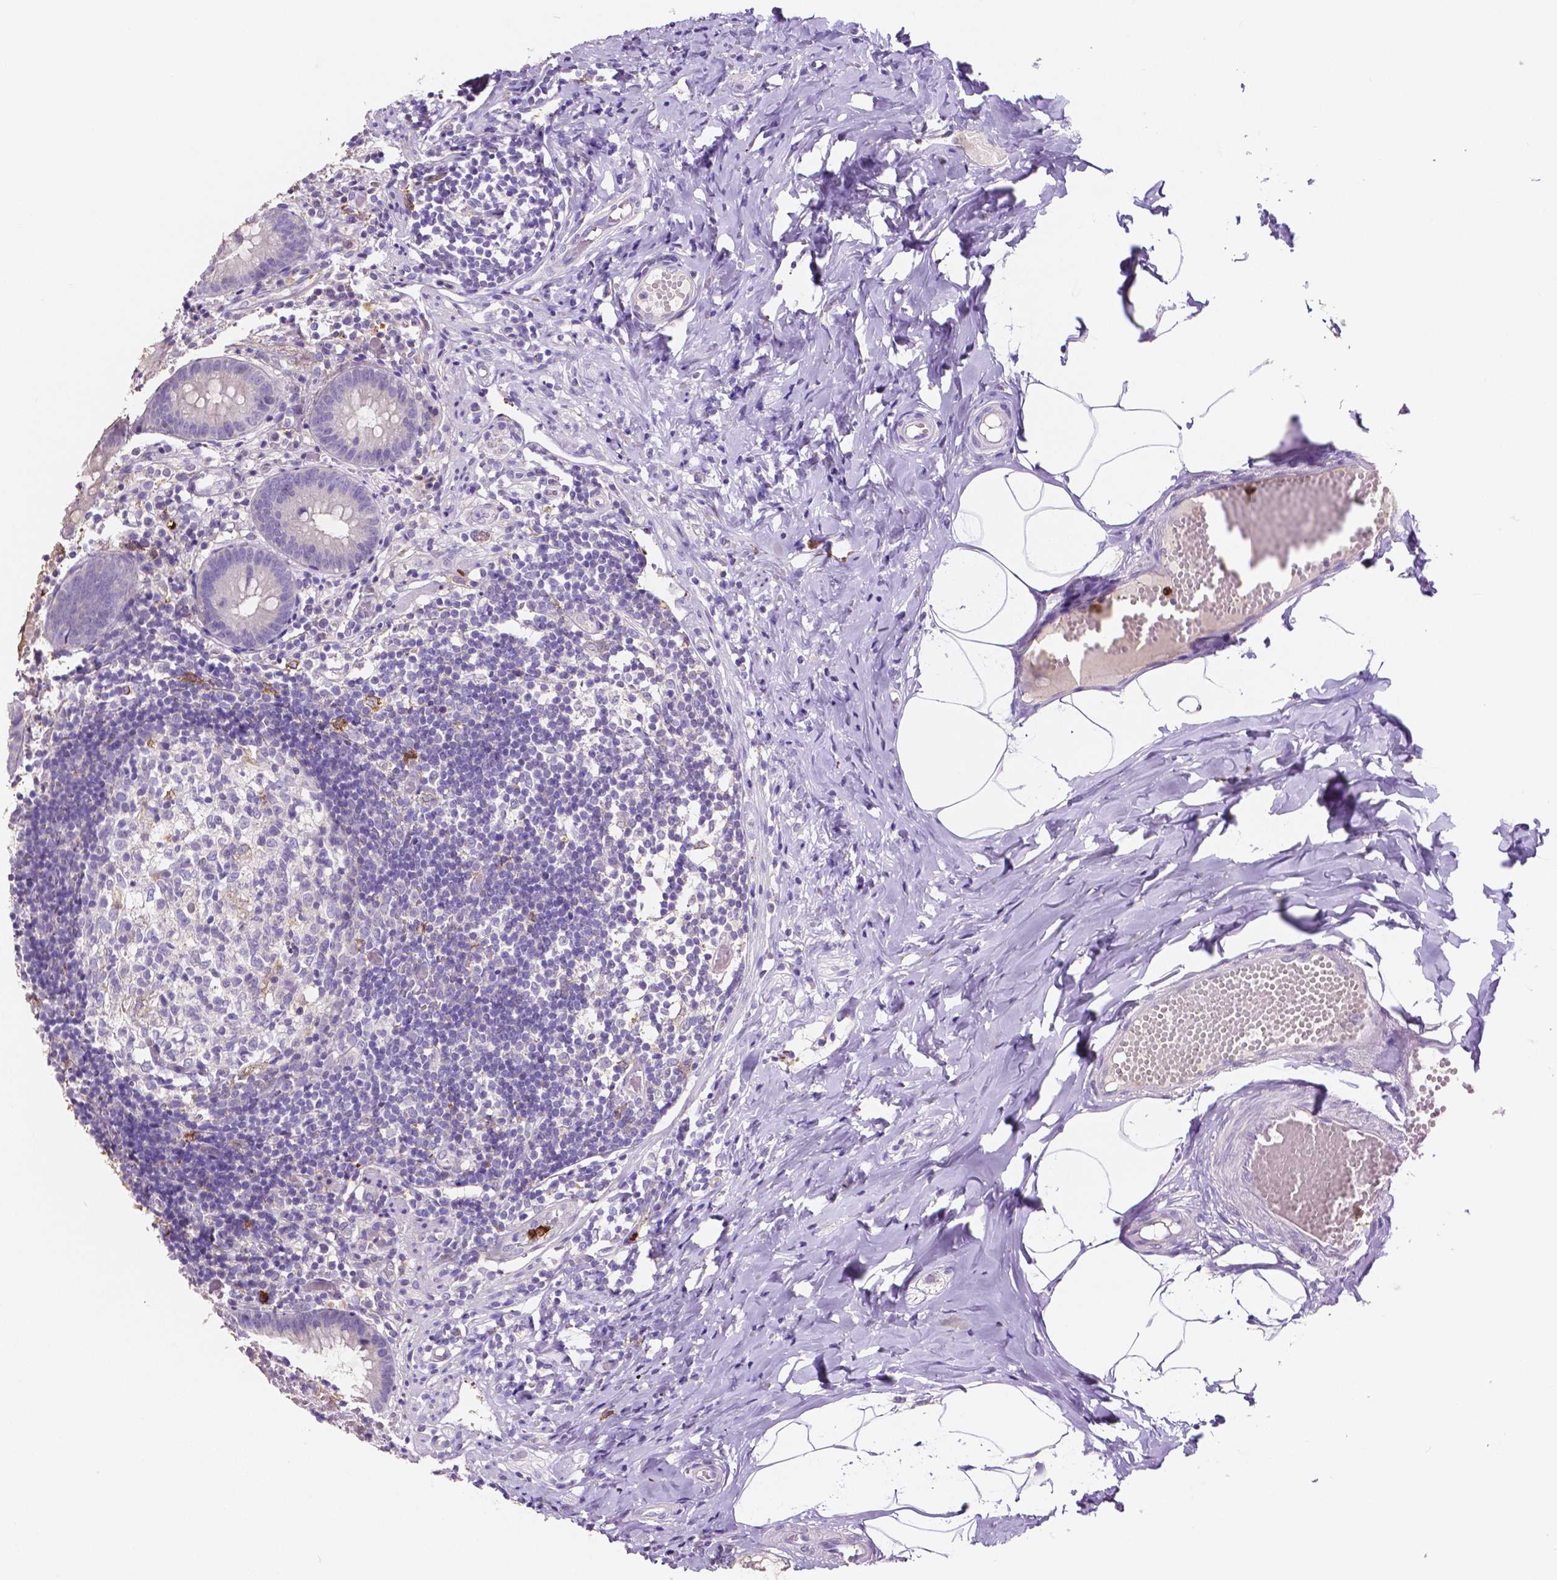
{"staining": {"intensity": "negative", "quantity": "none", "location": "none"}, "tissue": "appendix", "cell_type": "Glandular cells", "image_type": "normal", "snomed": [{"axis": "morphology", "description": "Normal tissue, NOS"}, {"axis": "topography", "description": "Appendix"}], "caption": "A high-resolution micrograph shows IHC staining of normal appendix, which exhibits no significant positivity in glandular cells.", "gene": "MMP9", "patient": {"sex": "female", "age": 32}}